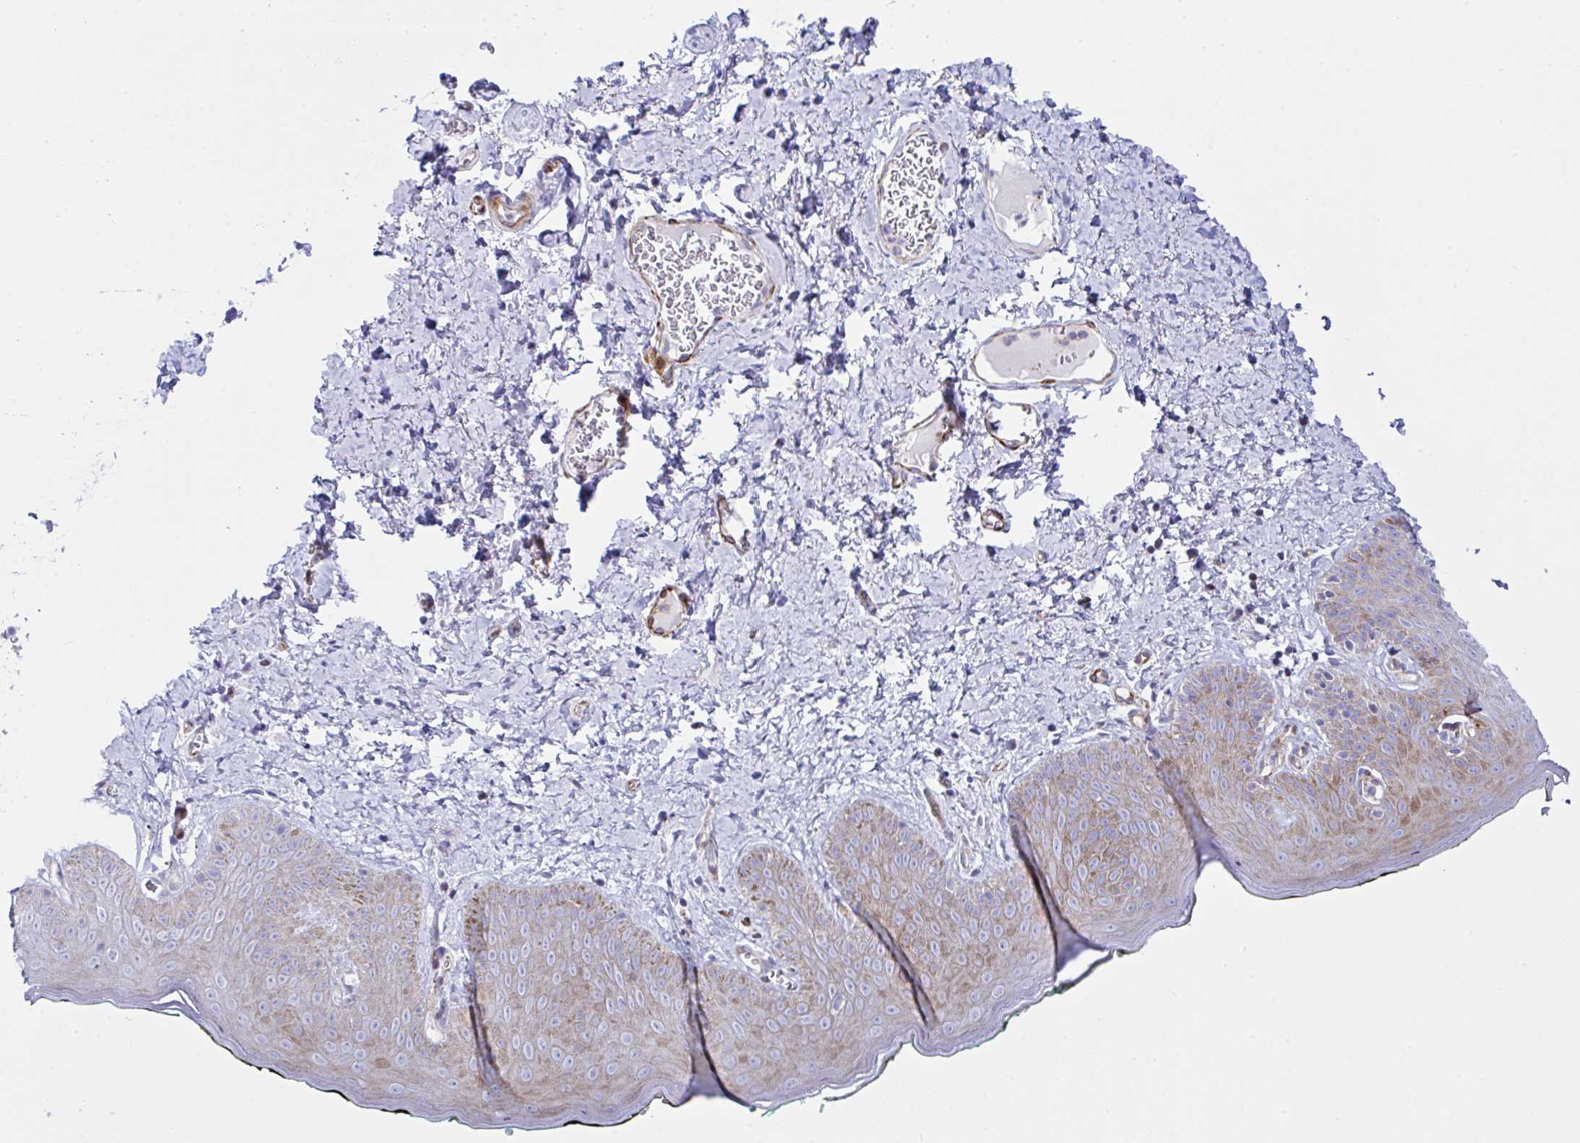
{"staining": {"intensity": "moderate", "quantity": "25%-75%", "location": "cytoplasmic/membranous"}, "tissue": "skin", "cell_type": "Epidermal cells", "image_type": "normal", "snomed": [{"axis": "morphology", "description": "Normal tissue, NOS"}, {"axis": "topography", "description": "Vulva"}, {"axis": "topography", "description": "Peripheral nerve tissue"}], "caption": "Moderate cytoplasmic/membranous positivity is appreciated in about 25%-75% of epidermal cells in unremarkable skin.", "gene": "ZNF713", "patient": {"sex": "female", "age": 66}}